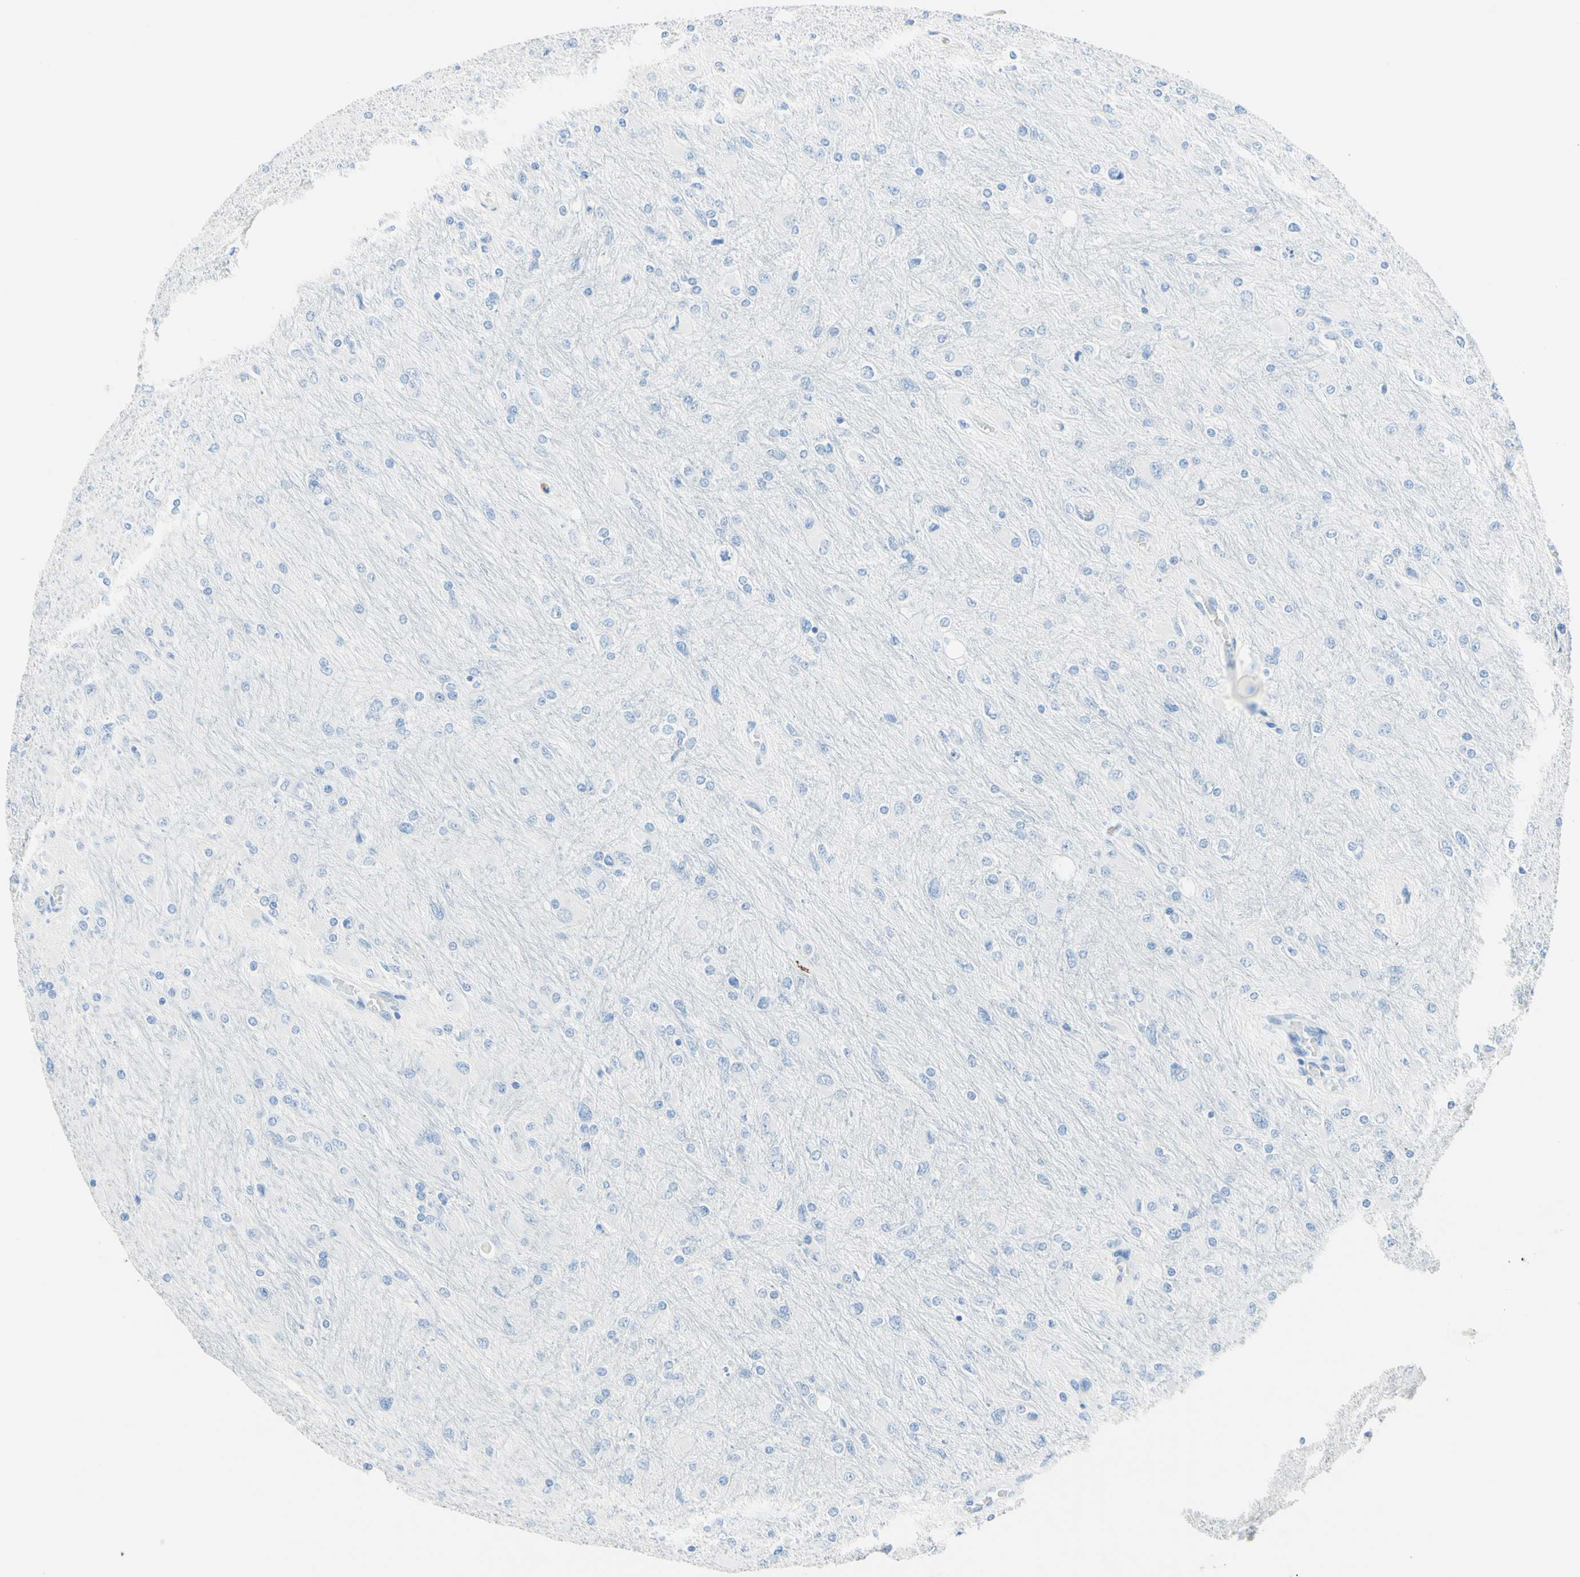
{"staining": {"intensity": "negative", "quantity": "none", "location": "none"}, "tissue": "glioma", "cell_type": "Tumor cells", "image_type": "cancer", "snomed": [{"axis": "morphology", "description": "Glioma, malignant, High grade"}, {"axis": "topography", "description": "Cerebral cortex"}], "caption": "This is an IHC histopathology image of malignant glioma (high-grade). There is no positivity in tumor cells.", "gene": "IL6ST", "patient": {"sex": "female", "age": 36}}